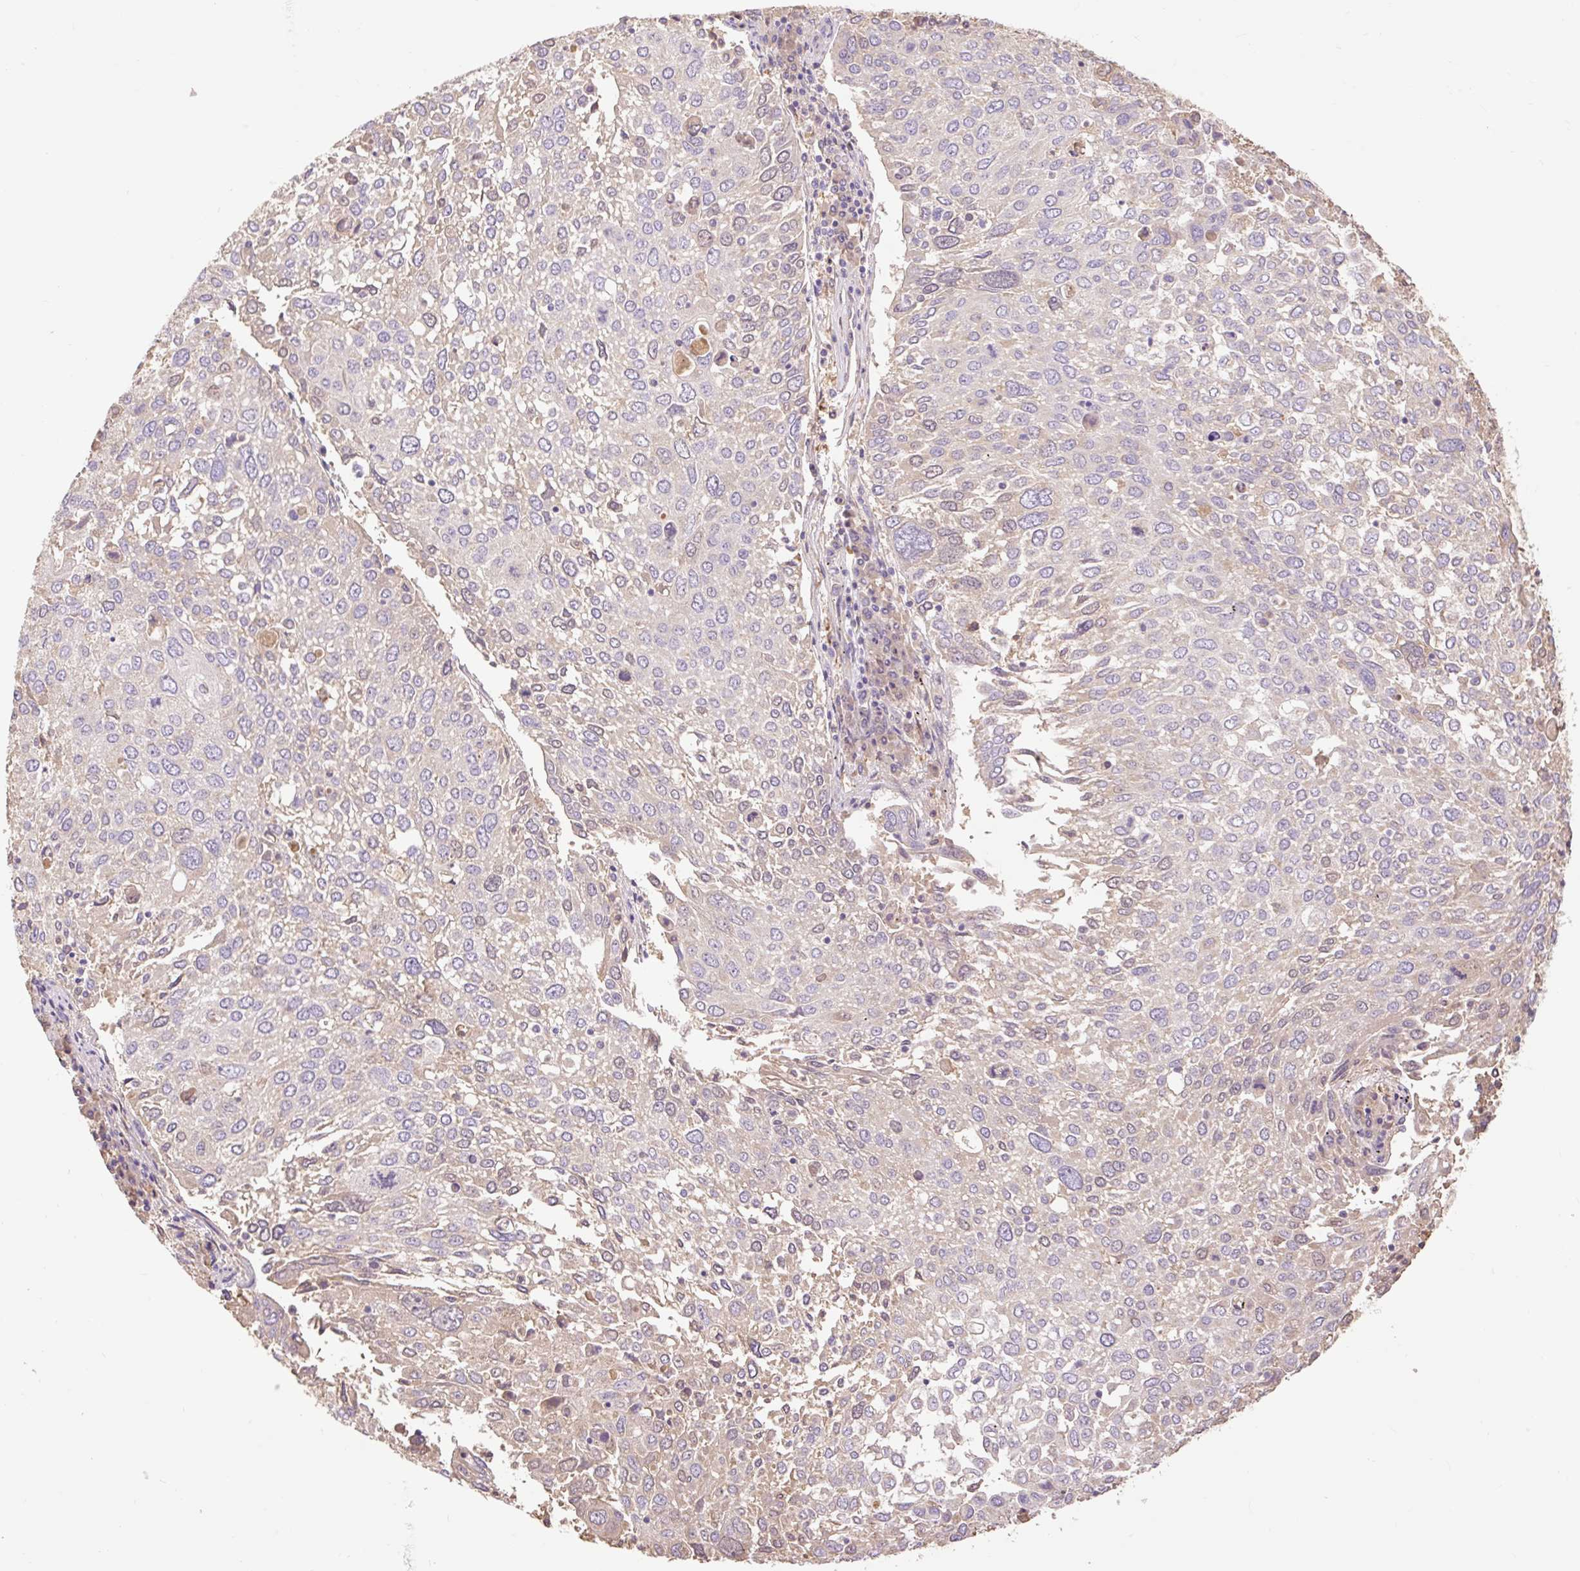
{"staining": {"intensity": "weak", "quantity": "25%-75%", "location": "cytoplasmic/membranous"}, "tissue": "lung cancer", "cell_type": "Tumor cells", "image_type": "cancer", "snomed": [{"axis": "morphology", "description": "Squamous cell carcinoma, NOS"}, {"axis": "topography", "description": "Lung"}], "caption": "Human lung cancer stained with a brown dye shows weak cytoplasmic/membranous positive staining in approximately 25%-75% of tumor cells.", "gene": "DESI1", "patient": {"sex": "male", "age": 65}}